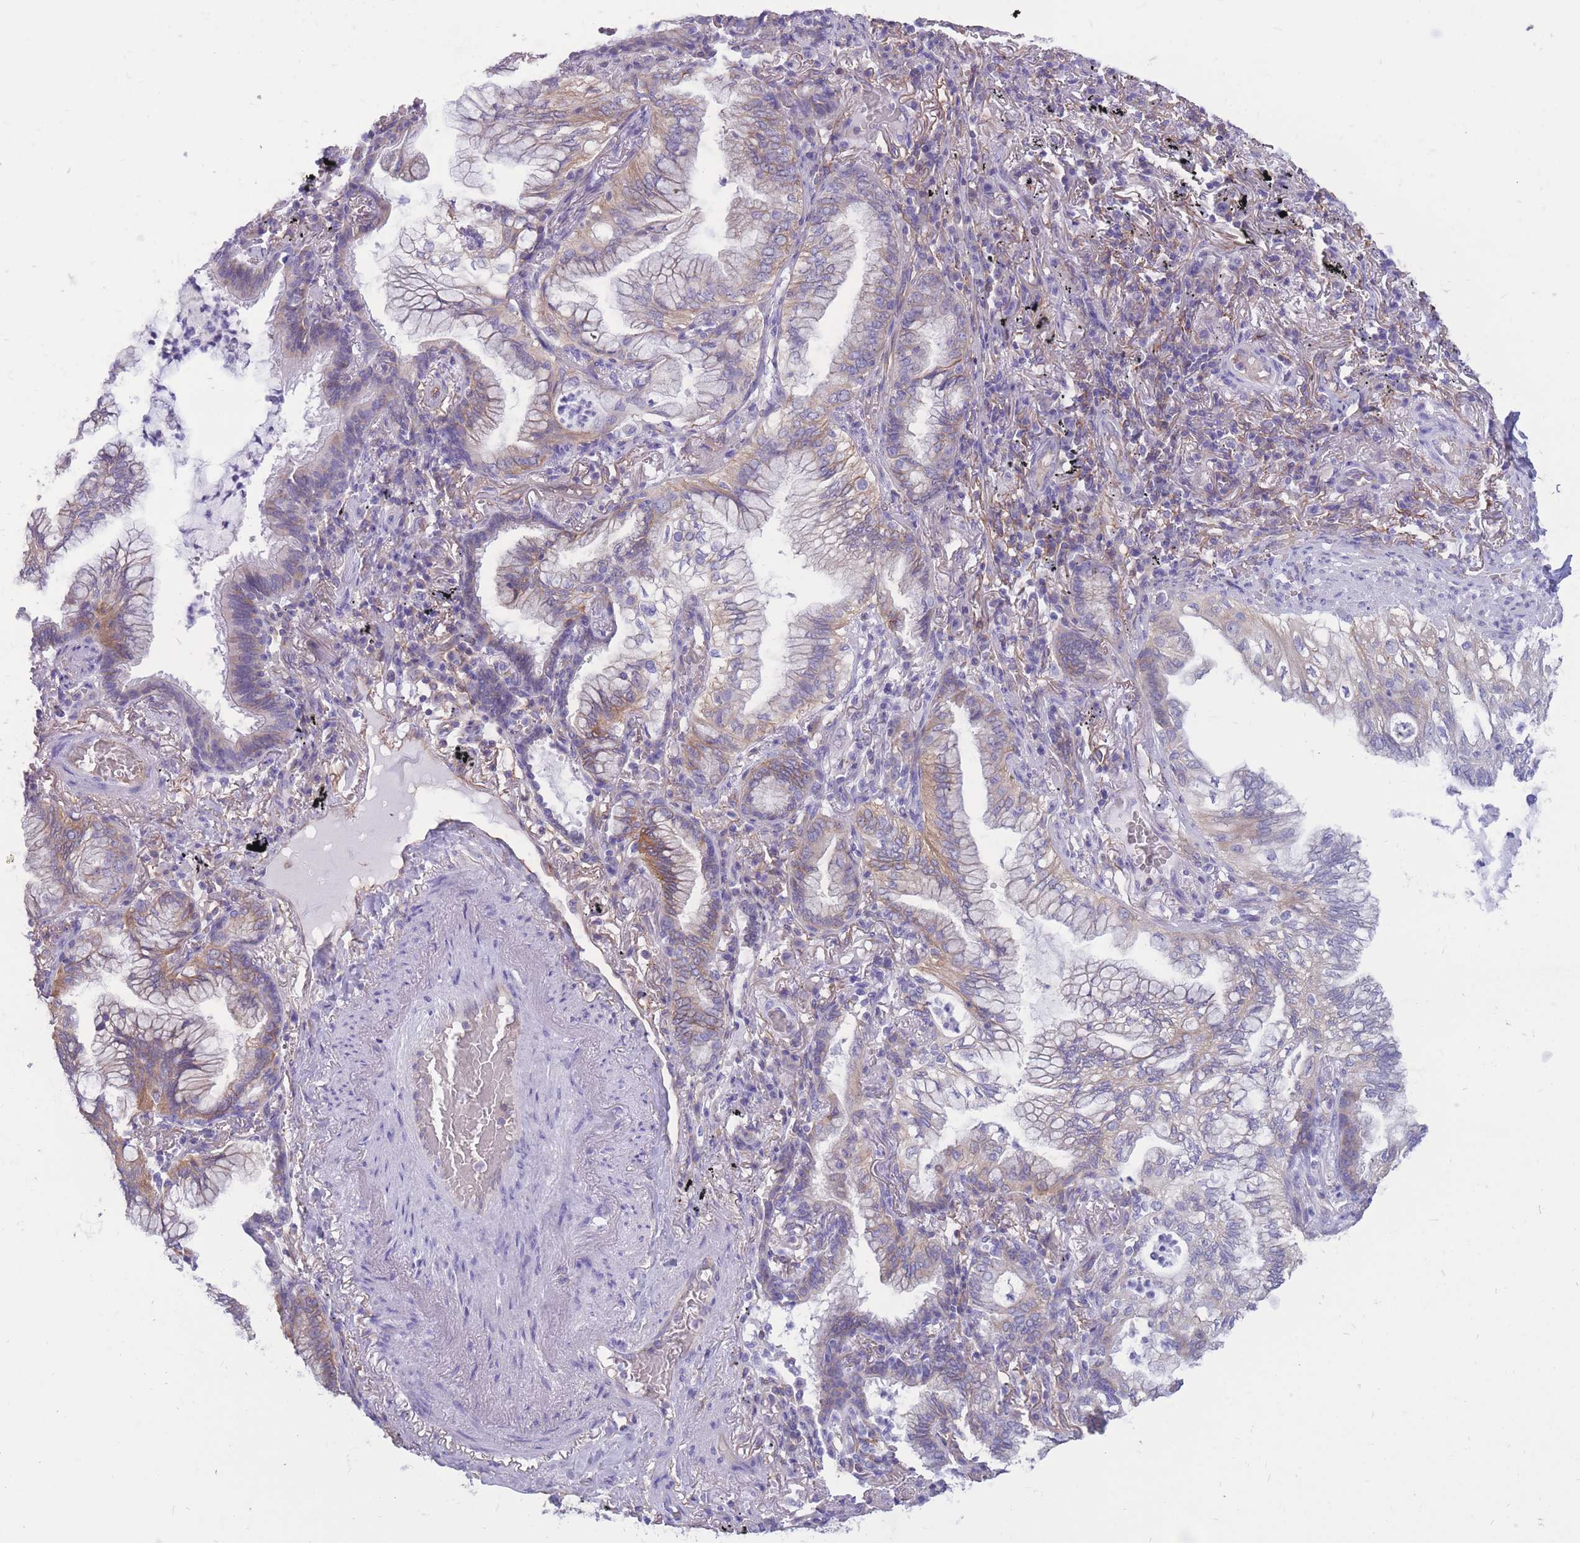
{"staining": {"intensity": "moderate", "quantity": "<25%", "location": "cytoplasmic/membranous"}, "tissue": "lung cancer", "cell_type": "Tumor cells", "image_type": "cancer", "snomed": [{"axis": "morphology", "description": "Adenocarcinoma, NOS"}, {"axis": "topography", "description": "Lung"}], "caption": "A brown stain highlights moderate cytoplasmic/membranous staining of a protein in lung adenocarcinoma tumor cells.", "gene": "ADD2", "patient": {"sex": "female", "age": 70}}